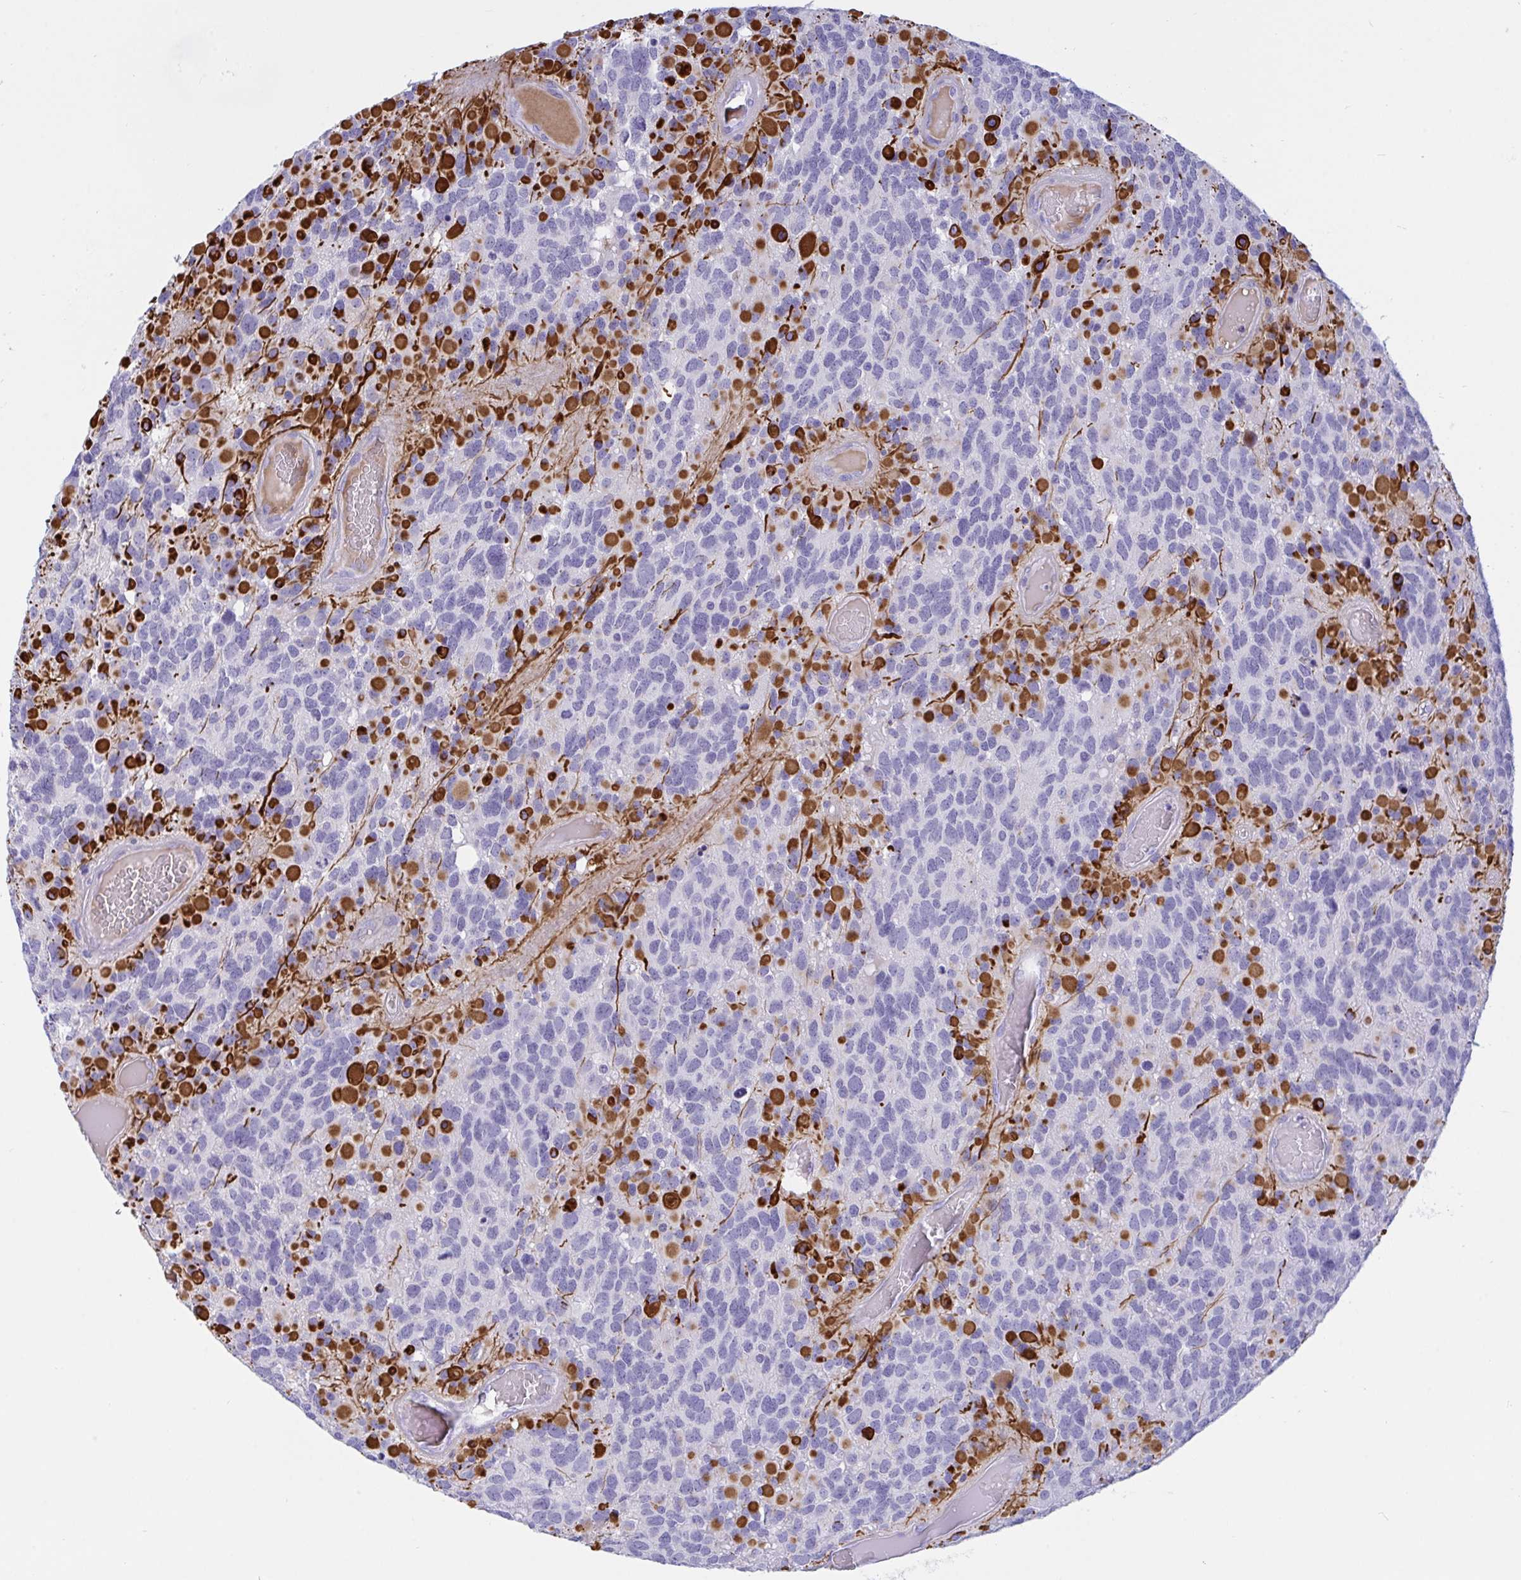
{"staining": {"intensity": "negative", "quantity": "none", "location": "none"}, "tissue": "glioma", "cell_type": "Tumor cells", "image_type": "cancer", "snomed": [{"axis": "morphology", "description": "Glioma, malignant, High grade"}, {"axis": "topography", "description": "Brain"}], "caption": "High magnification brightfield microscopy of glioma stained with DAB (3,3'-diaminobenzidine) (brown) and counterstained with hematoxylin (blue): tumor cells show no significant positivity.", "gene": "OXLD1", "patient": {"sex": "female", "age": 40}}